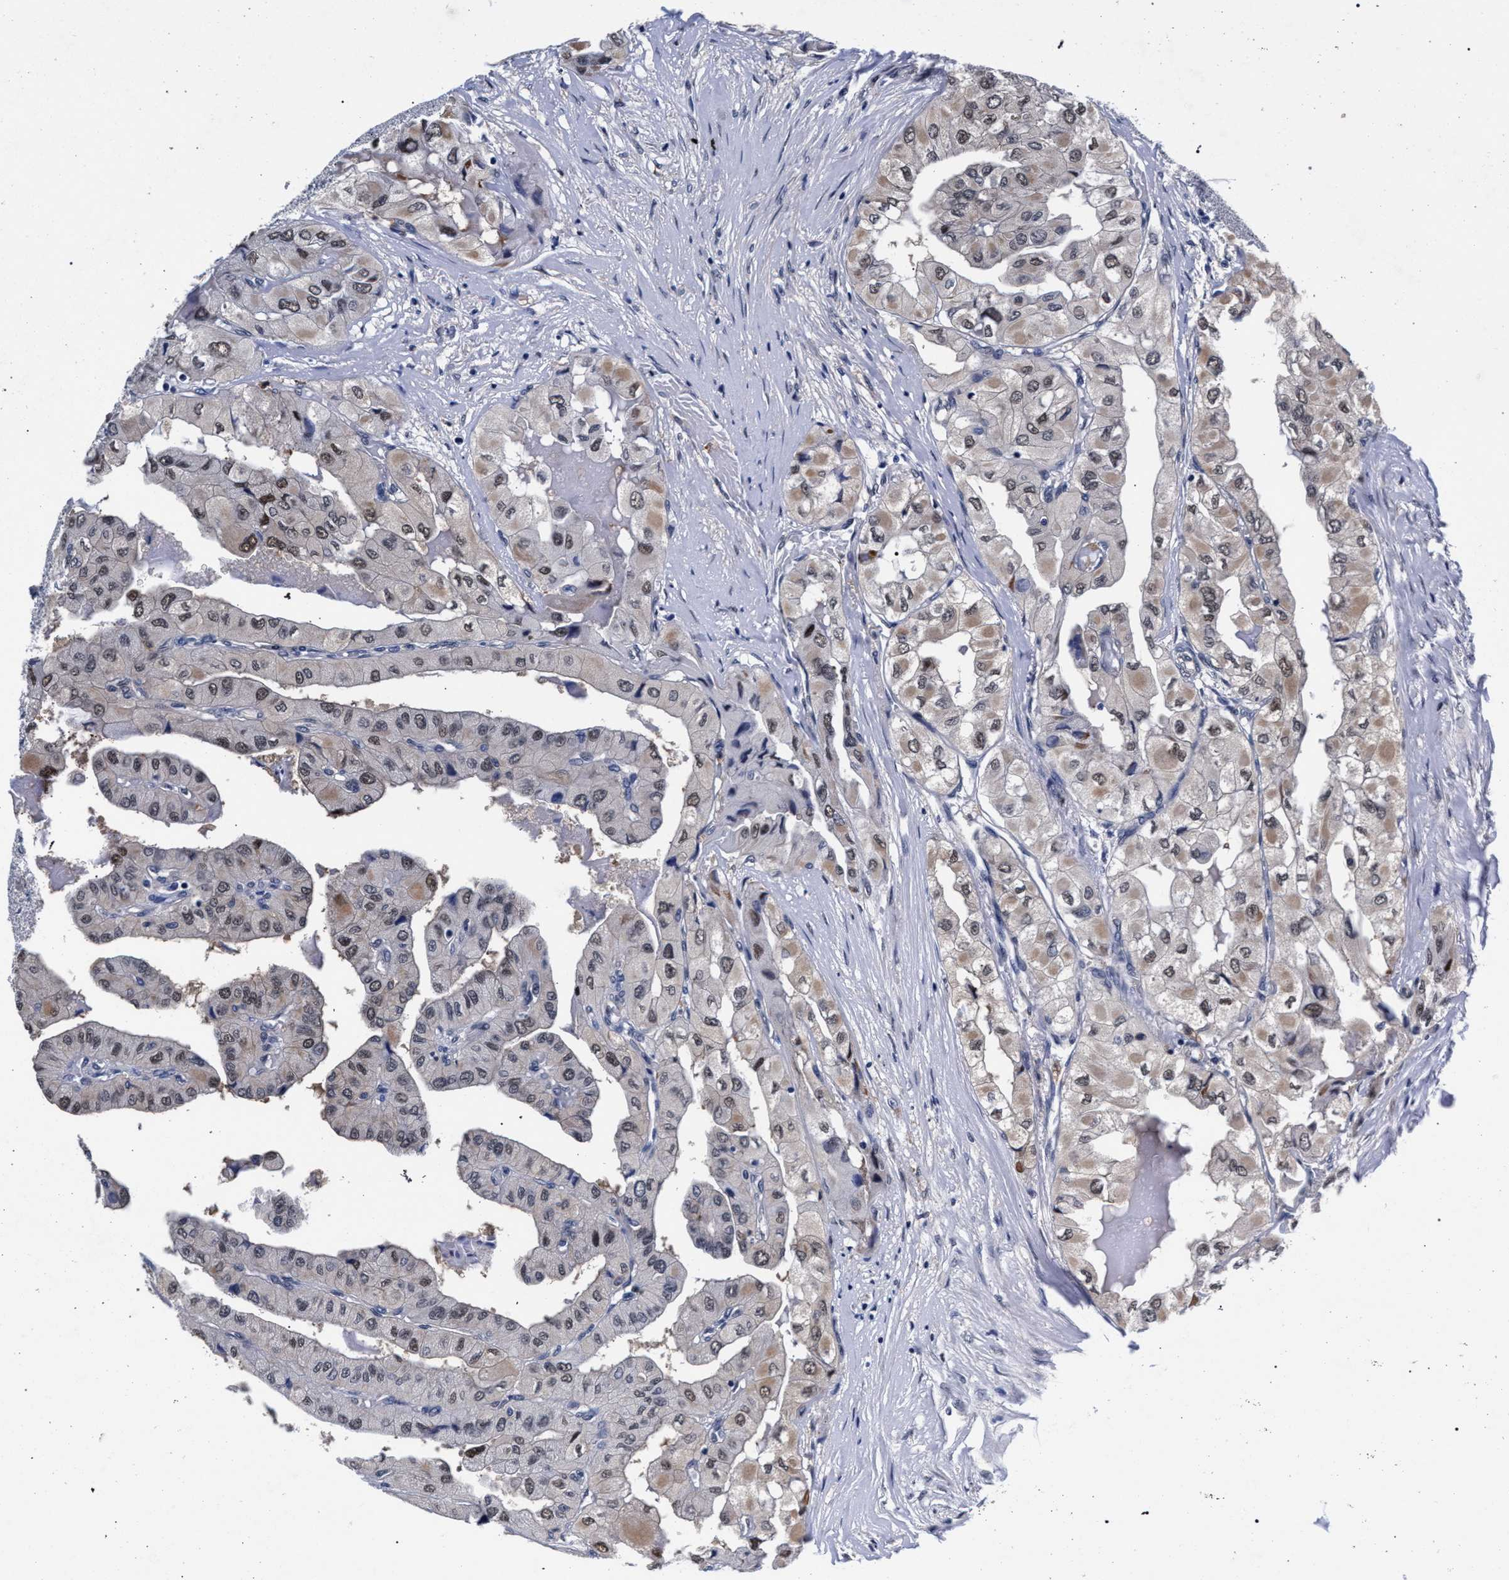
{"staining": {"intensity": "weak", "quantity": ">75%", "location": "cytoplasmic/membranous,nuclear"}, "tissue": "thyroid cancer", "cell_type": "Tumor cells", "image_type": "cancer", "snomed": [{"axis": "morphology", "description": "Papillary adenocarcinoma, NOS"}, {"axis": "topography", "description": "Thyroid gland"}], "caption": "Thyroid papillary adenocarcinoma tissue reveals weak cytoplasmic/membranous and nuclear staining in about >75% of tumor cells The staining was performed using DAB (3,3'-diaminobenzidine) to visualize the protein expression in brown, while the nuclei were stained in blue with hematoxylin (Magnification: 20x).", "gene": "ZNF462", "patient": {"sex": "female", "age": 59}}